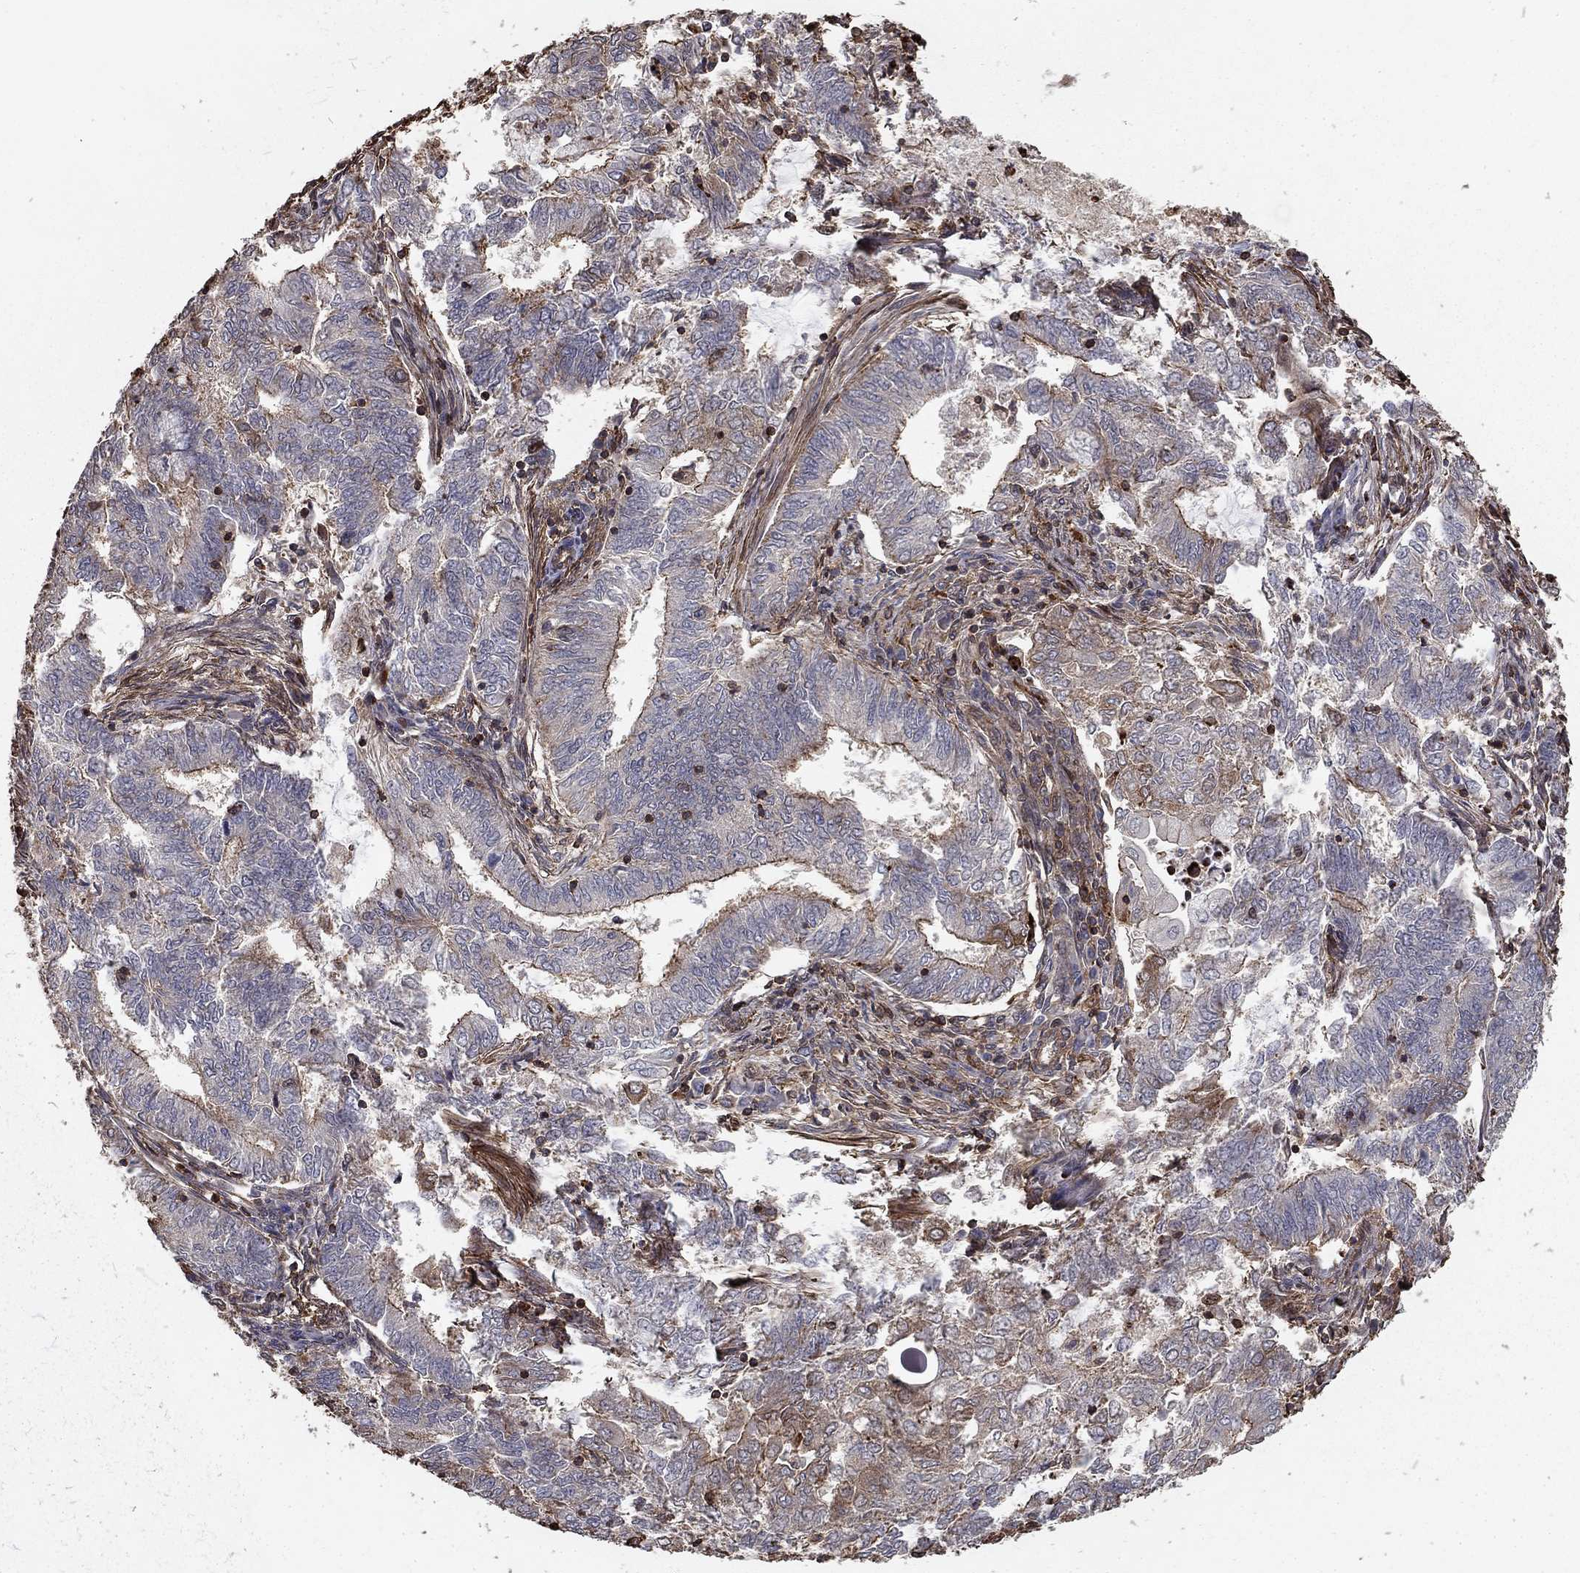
{"staining": {"intensity": "moderate", "quantity": "<25%", "location": "cytoplasmic/membranous"}, "tissue": "endometrial cancer", "cell_type": "Tumor cells", "image_type": "cancer", "snomed": [{"axis": "morphology", "description": "Adenocarcinoma, NOS"}, {"axis": "topography", "description": "Endometrium"}], "caption": "The image reveals a brown stain indicating the presence of a protein in the cytoplasmic/membranous of tumor cells in endometrial adenocarcinoma. Ihc stains the protein in brown and the nuclei are stained blue.", "gene": "HABP4", "patient": {"sex": "female", "age": 62}}